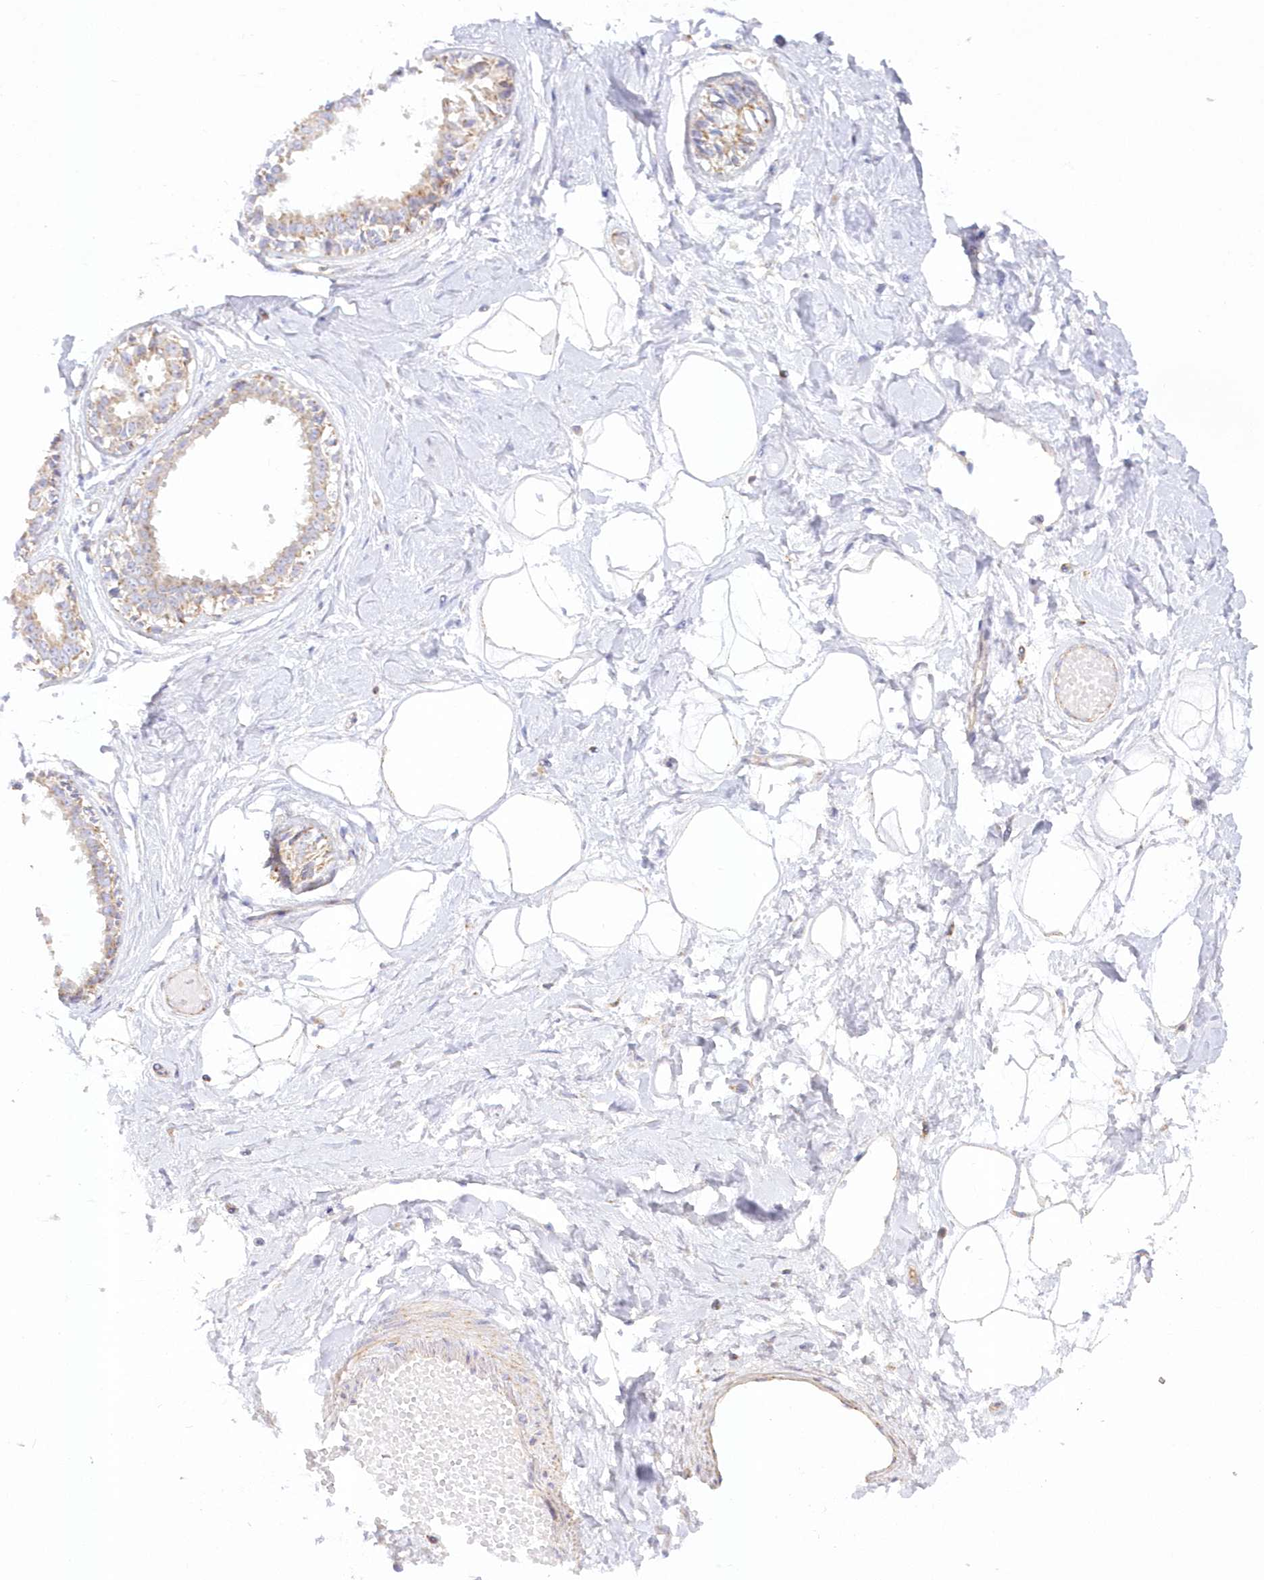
{"staining": {"intensity": "negative", "quantity": "none", "location": "none"}, "tissue": "breast", "cell_type": "Adipocytes", "image_type": "normal", "snomed": [{"axis": "morphology", "description": "Normal tissue, NOS"}, {"axis": "topography", "description": "Breast"}], "caption": "This is an immunohistochemistry histopathology image of benign human breast. There is no expression in adipocytes.", "gene": "TBC1D14", "patient": {"sex": "female", "age": 45}}